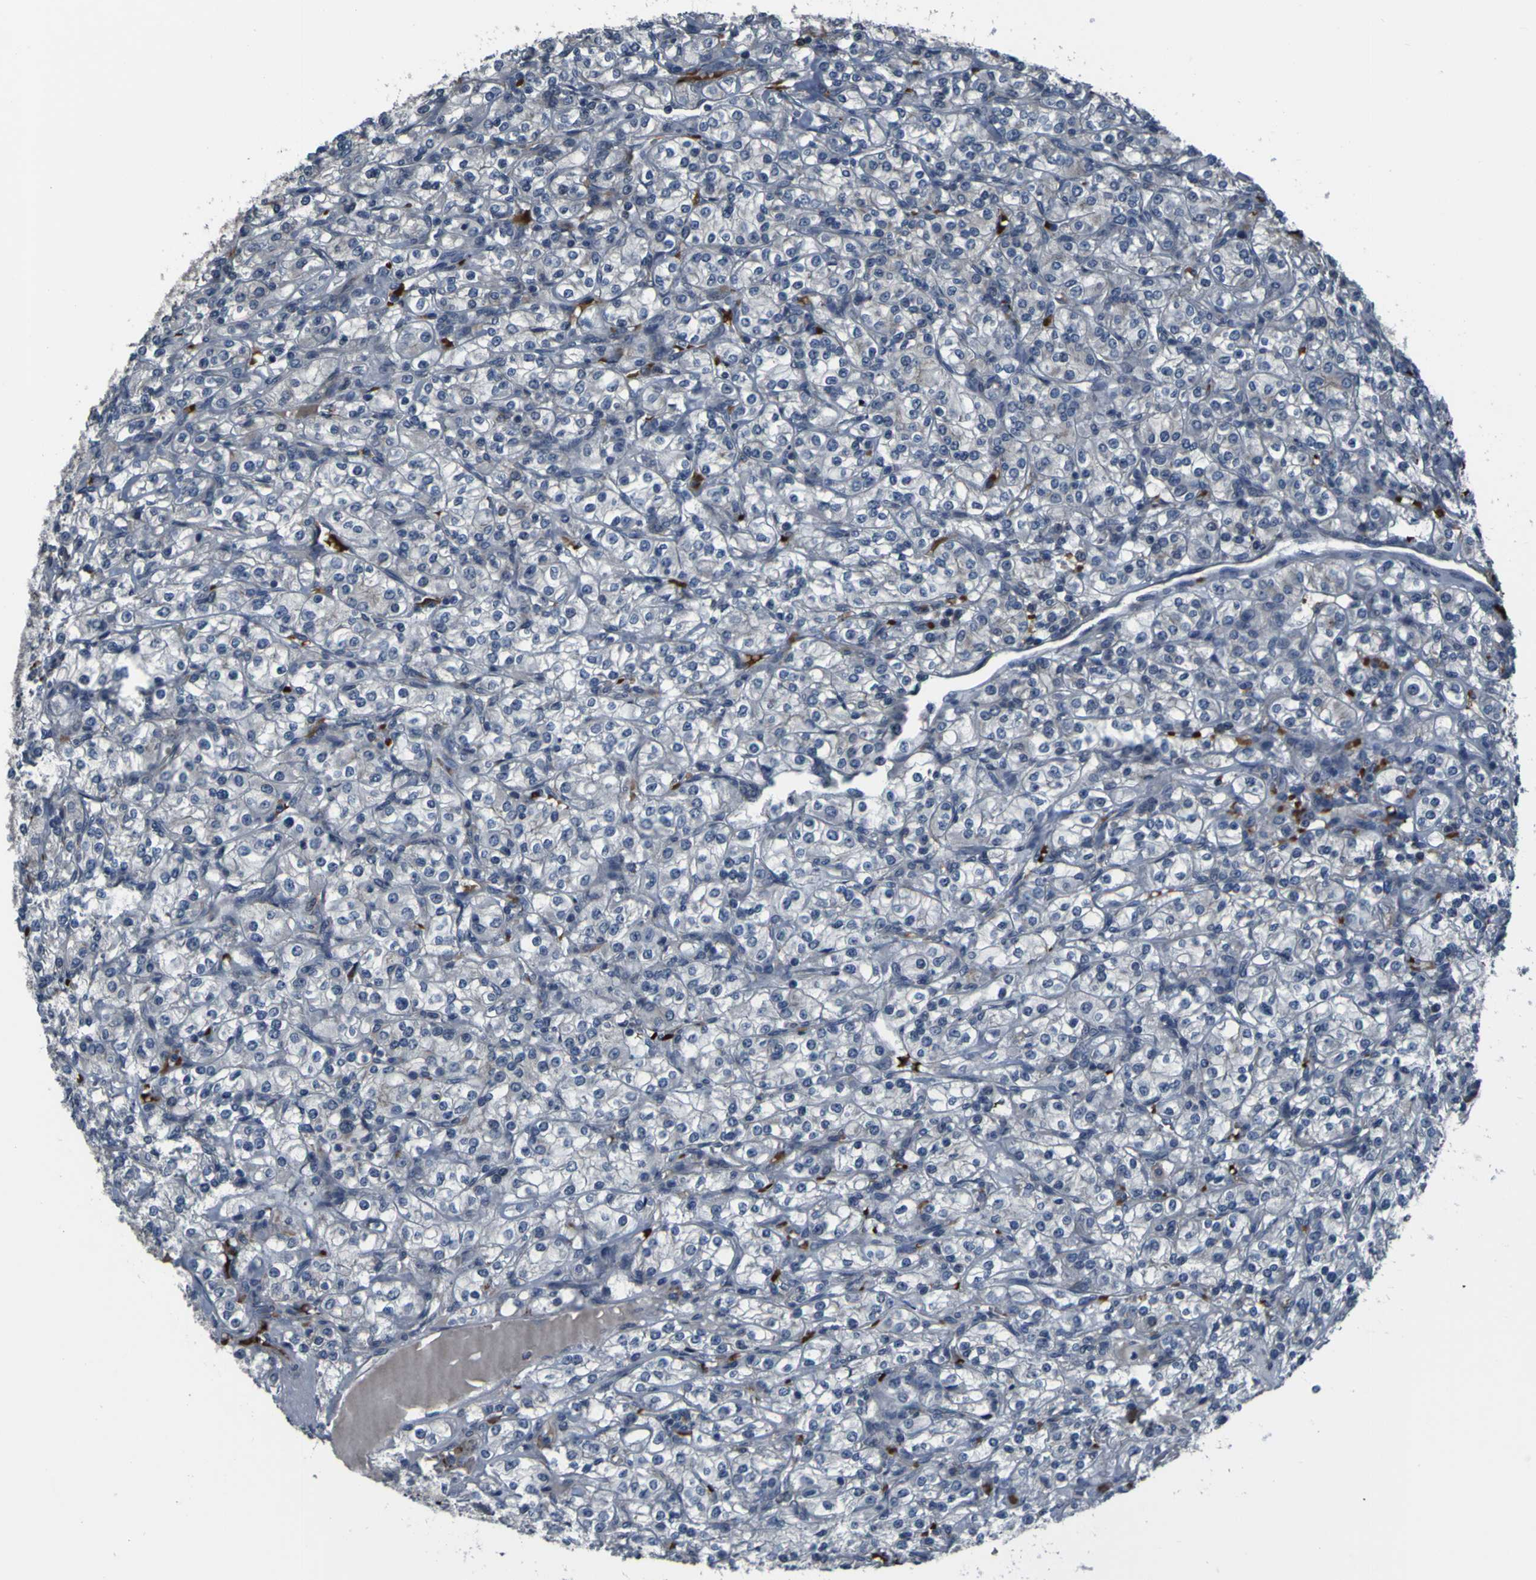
{"staining": {"intensity": "negative", "quantity": "none", "location": "none"}, "tissue": "renal cancer", "cell_type": "Tumor cells", "image_type": "cancer", "snomed": [{"axis": "morphology", "description": "Adenocarcinoma, NOS"}, {"axis": "topography", "description": "Kidney"}], "caption": "DAB (3,3'-diaminobenzidine) immunohistochemical staining of human renal cancer exhibits no significant expression in tumor cells. (DAB (3,3'-diaminobenzidine) immunohistochemistry (IHC), high magnification).", "gene": "GRAMD1A", "patient": {"sex": "male", "age": 77}}